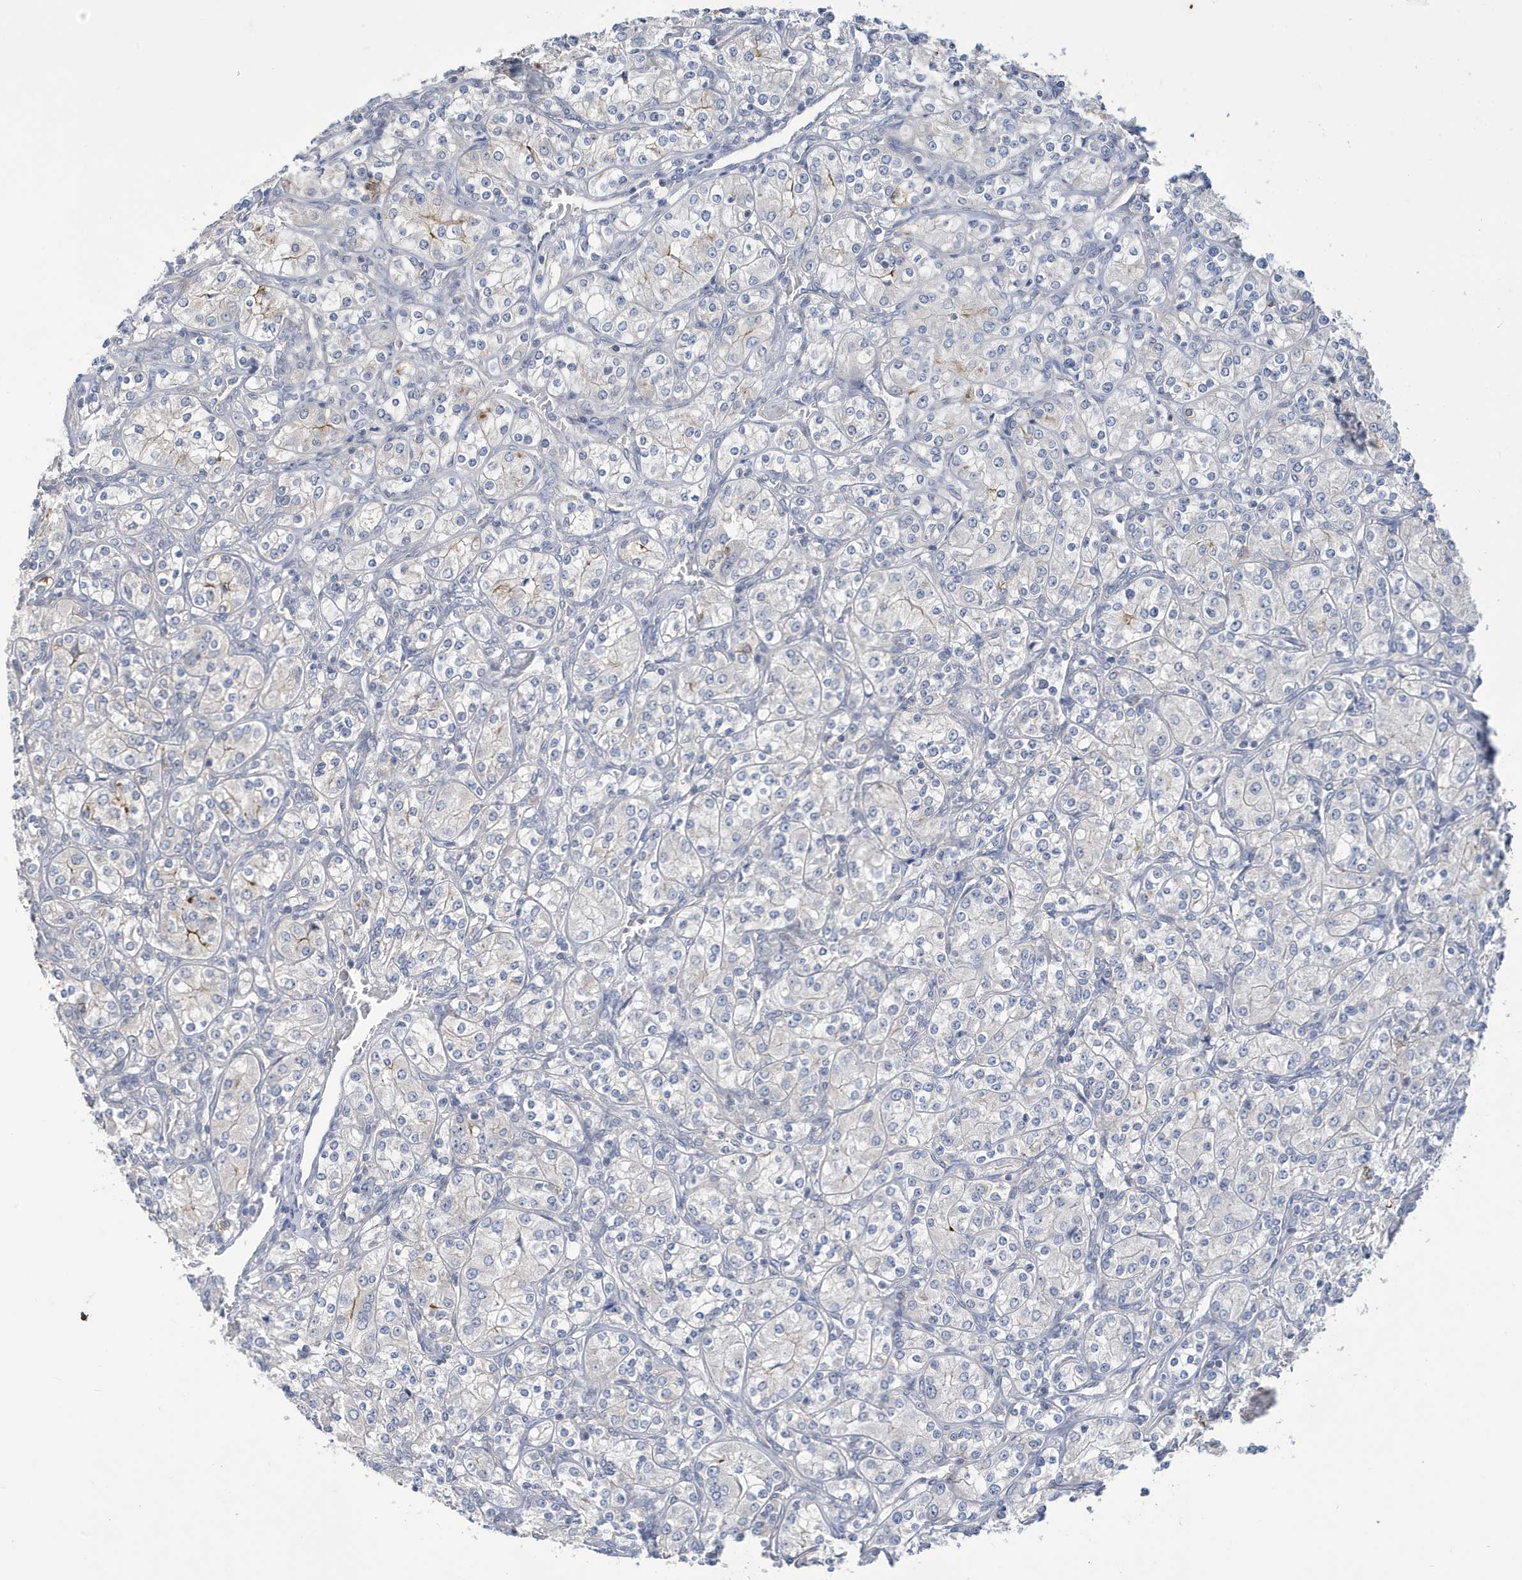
{"staining": {"intensity": "negative", "quantity": "none", "location": "none"}, "tissue": "renal cancer", "cell_type": "Tumor cells", "image_type": "cancer", "snomed": [{"axis": "morphology", "description": "Adenocarcinoma, NOS"}, {"axis": "topography", "description": "Kidney"}], "caption": "A photomicrograph of renal cancer (adenocarcinoma) stained for a protein exhibits no brown staining in tumor cells.", "gene": "ZNF654", "patient": {"sex": "male", "age": 77}}